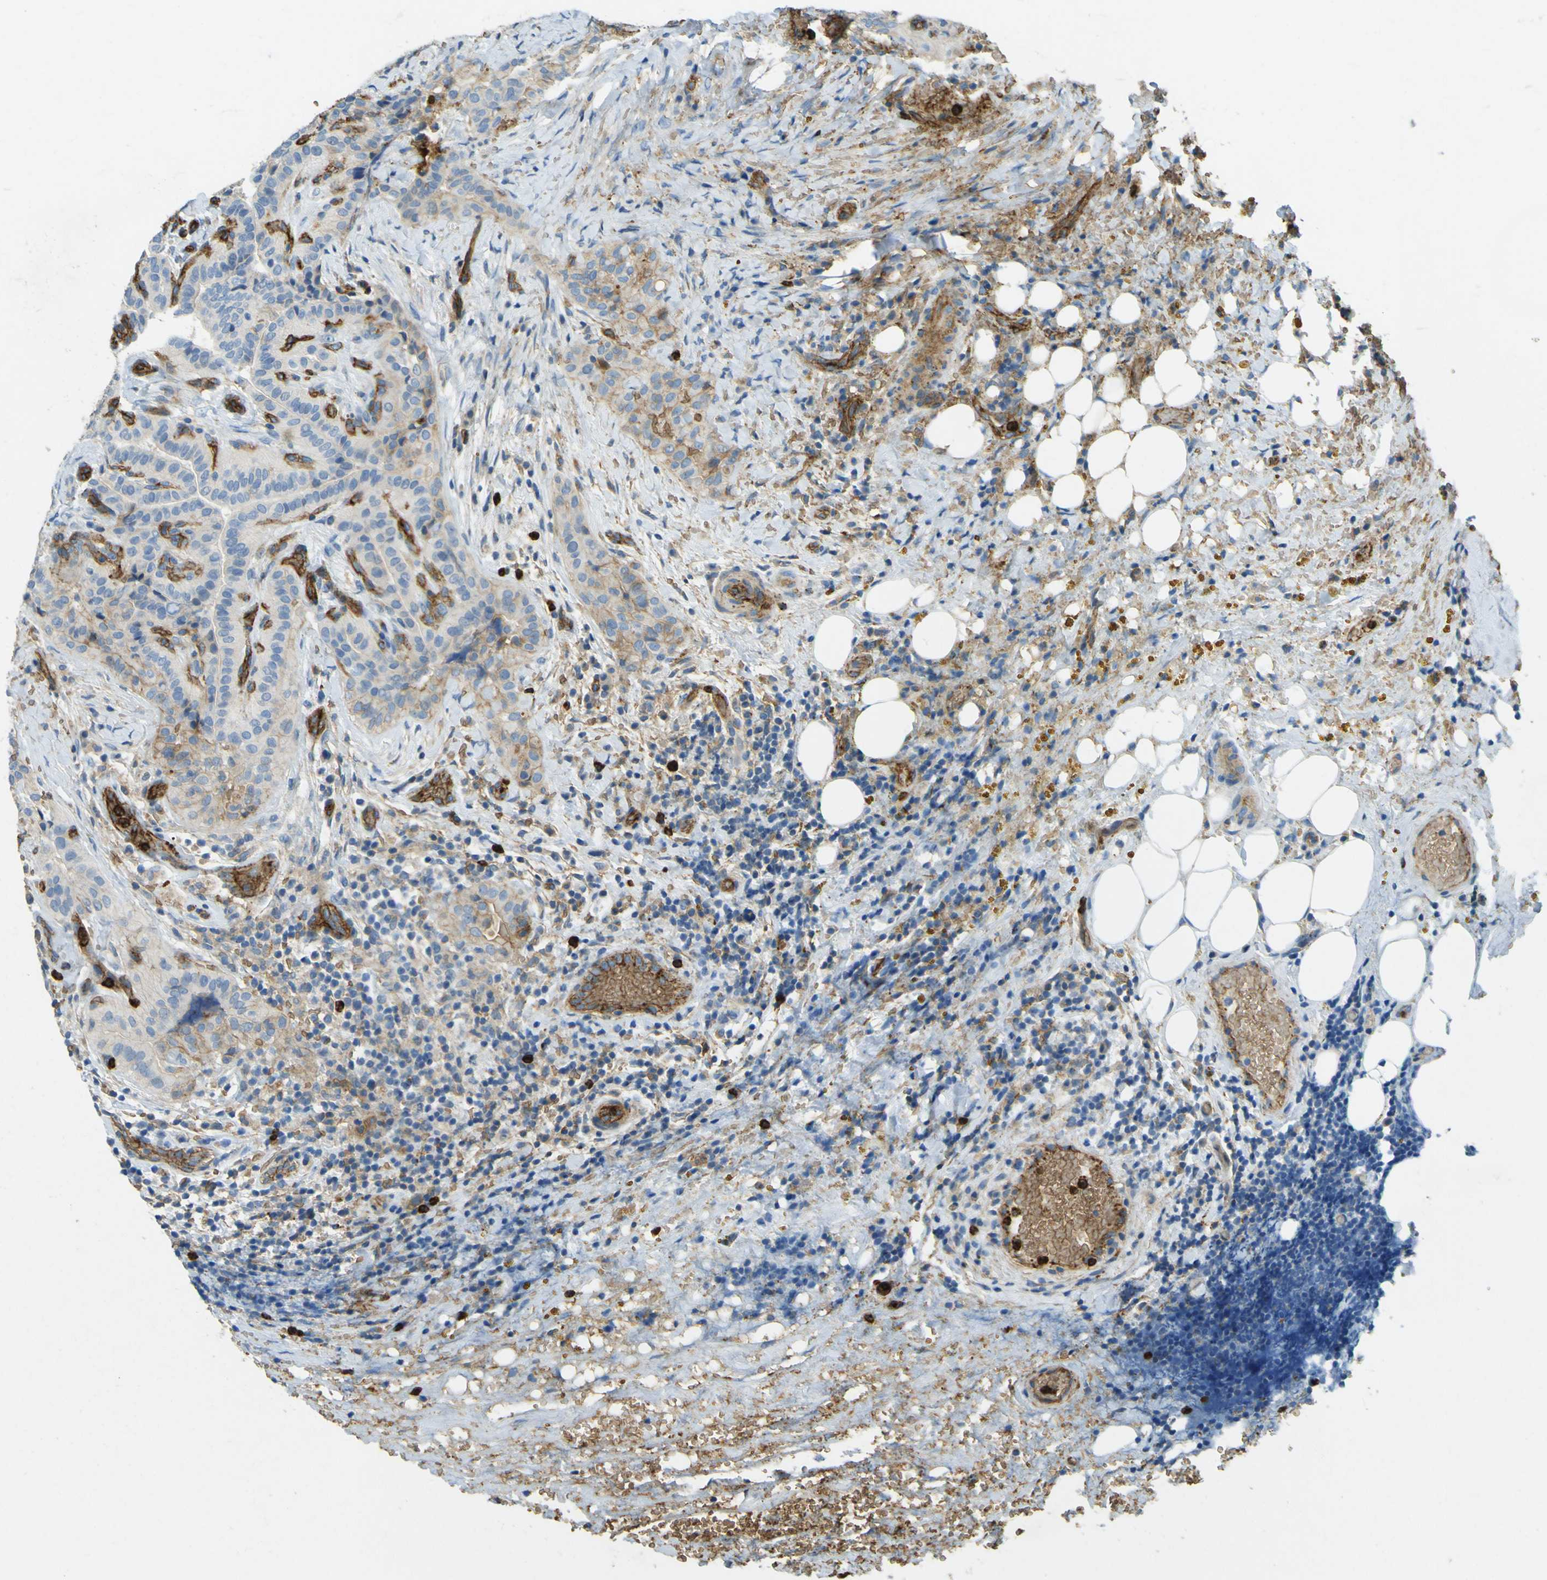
{"staining": {"intensity": "moderate", "quantity": "<25%", "location": "cytoplasmic/membranous"}, "tissue": "thyroid cancer", "cell_type": "Tumor cells", "image_type": "cancer", "snomed": [{"axis": "morphology", "description": "Papillary adenocarcinoma, NOS"}, {"axis": "topography", "description": "Thyroid gland"}], "caption": "The immunohistochemical stain labels moderate cytoplasmic/membranous positivity in tumor cells of thyroid cancer (papillary adenocarcinoma) tissue.", "gene": "PLXDC1", "patient": {"sex": "male", "age": 77}}